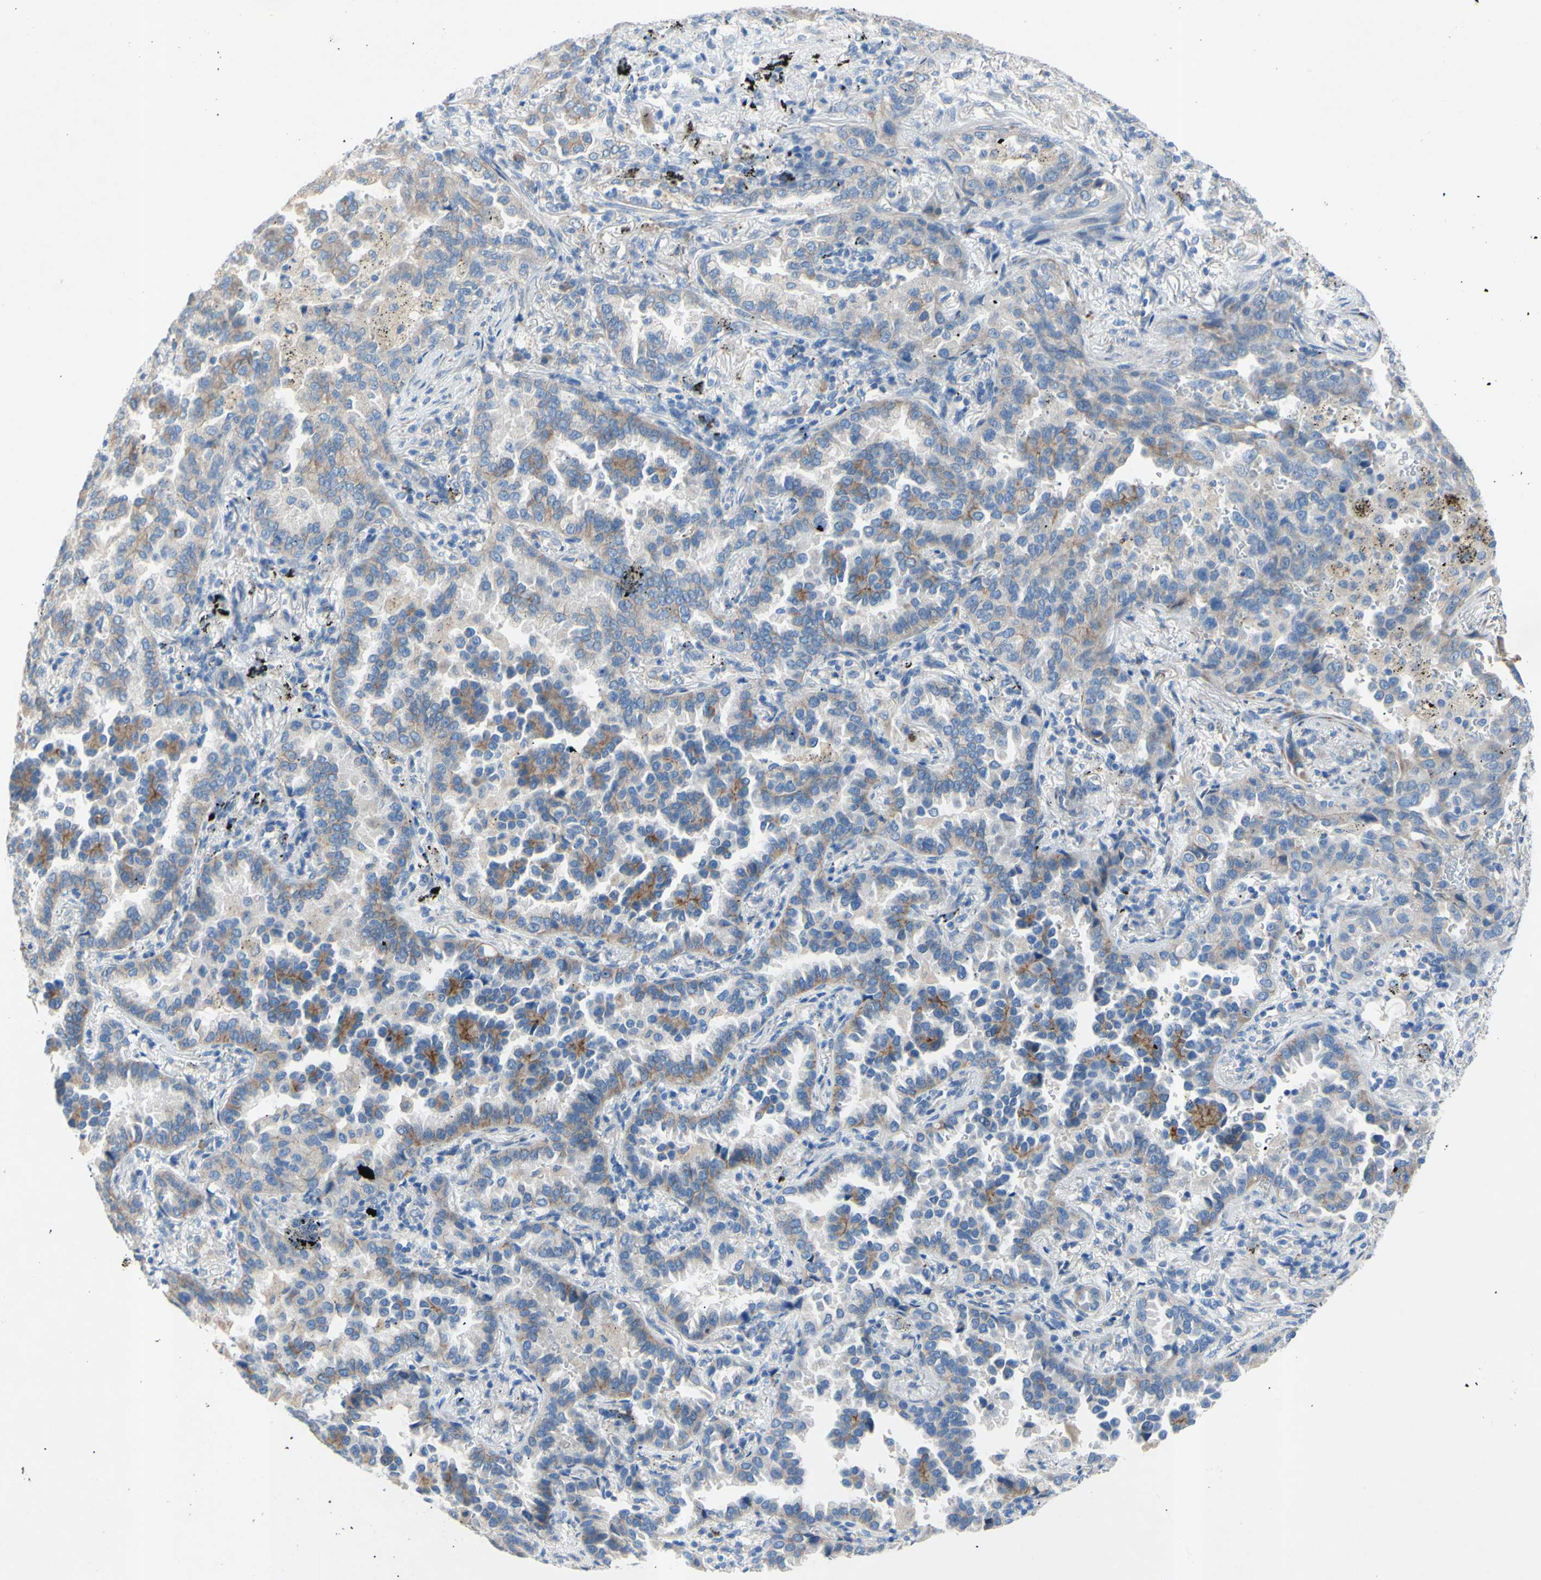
{"staining": {"intensity": "moderate", "quantity": "<25%", "location": "cytoplasmic/membranous"}, "tissue": "lung cancer", "cell_type": "Tumor cells", "image_type": "cancer", "snomed": [{"axis": "morphology", "description": "Normal tissue, NOS"}, {"axis": "morphology", "description": "Adenocarcinoma, NOS"}, {"axis": "topography", "description": "Lung"}], "caption": "A low amount of moderate cytoplasmic/membranous staining is present in about <25% of tumor cells in lung cancer (adenocarcinoma) tissue.", "gene": "TMIGD2", "patient": {"sex": "male", "age": 59}}